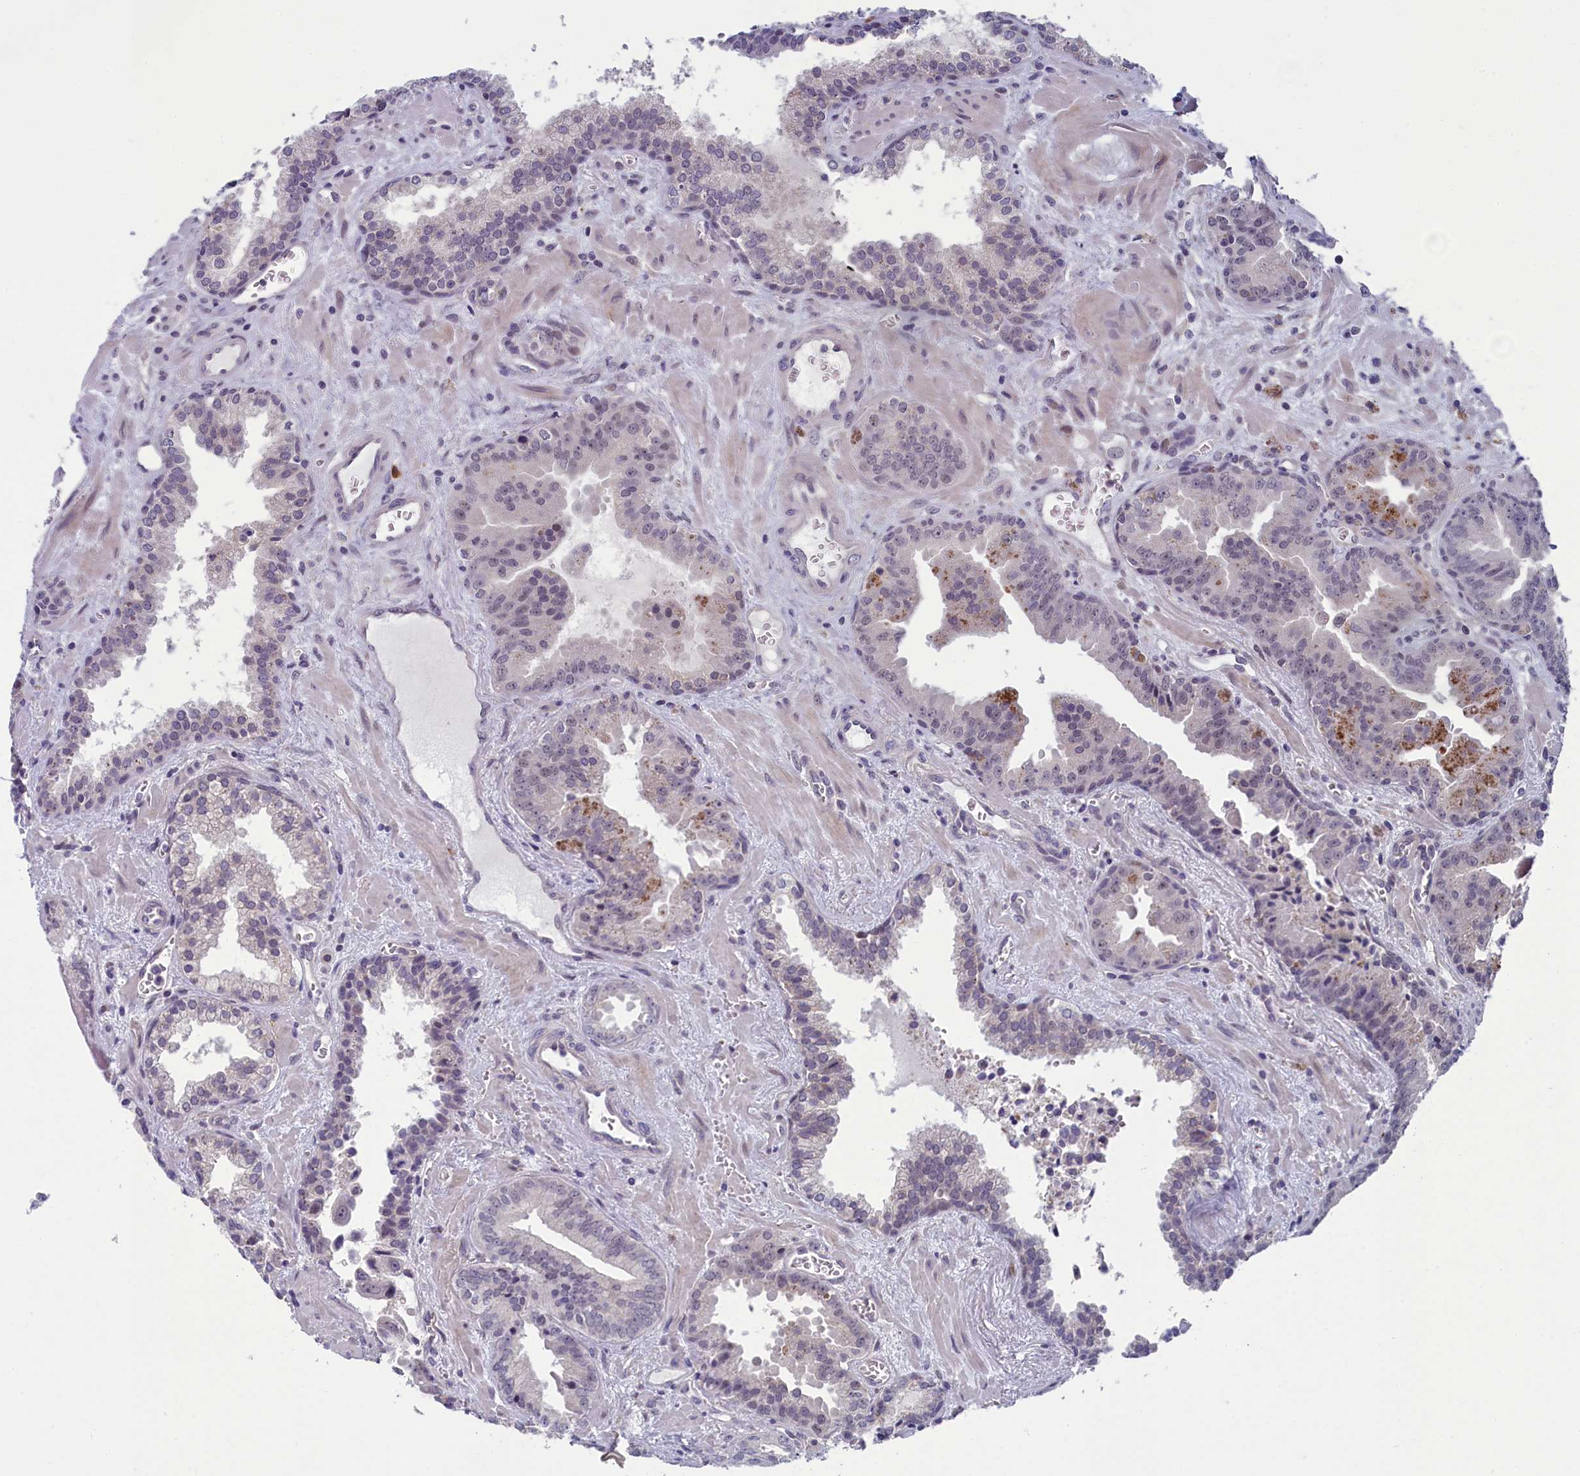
{"staining": {"intensity": "negative", "quantity": "none", "location": "none"}, "tissue": "prostate cancer", "cell_type": "Tumor cells", "image_type": "cancer", "snomed": [{"axis": "morphology", "description": "Adenocarcinoma, High grade"}, {"axis": "topography", "description": "Prostate"}], "caption": "Human high-grade adenocarcinoma (prostate) stained for a protein using immunohistochemistry (IHC) displays no positivity in tumor cells.", "gene": "CNEP1R1", "patient": {"sex": "male", "age": 68}}